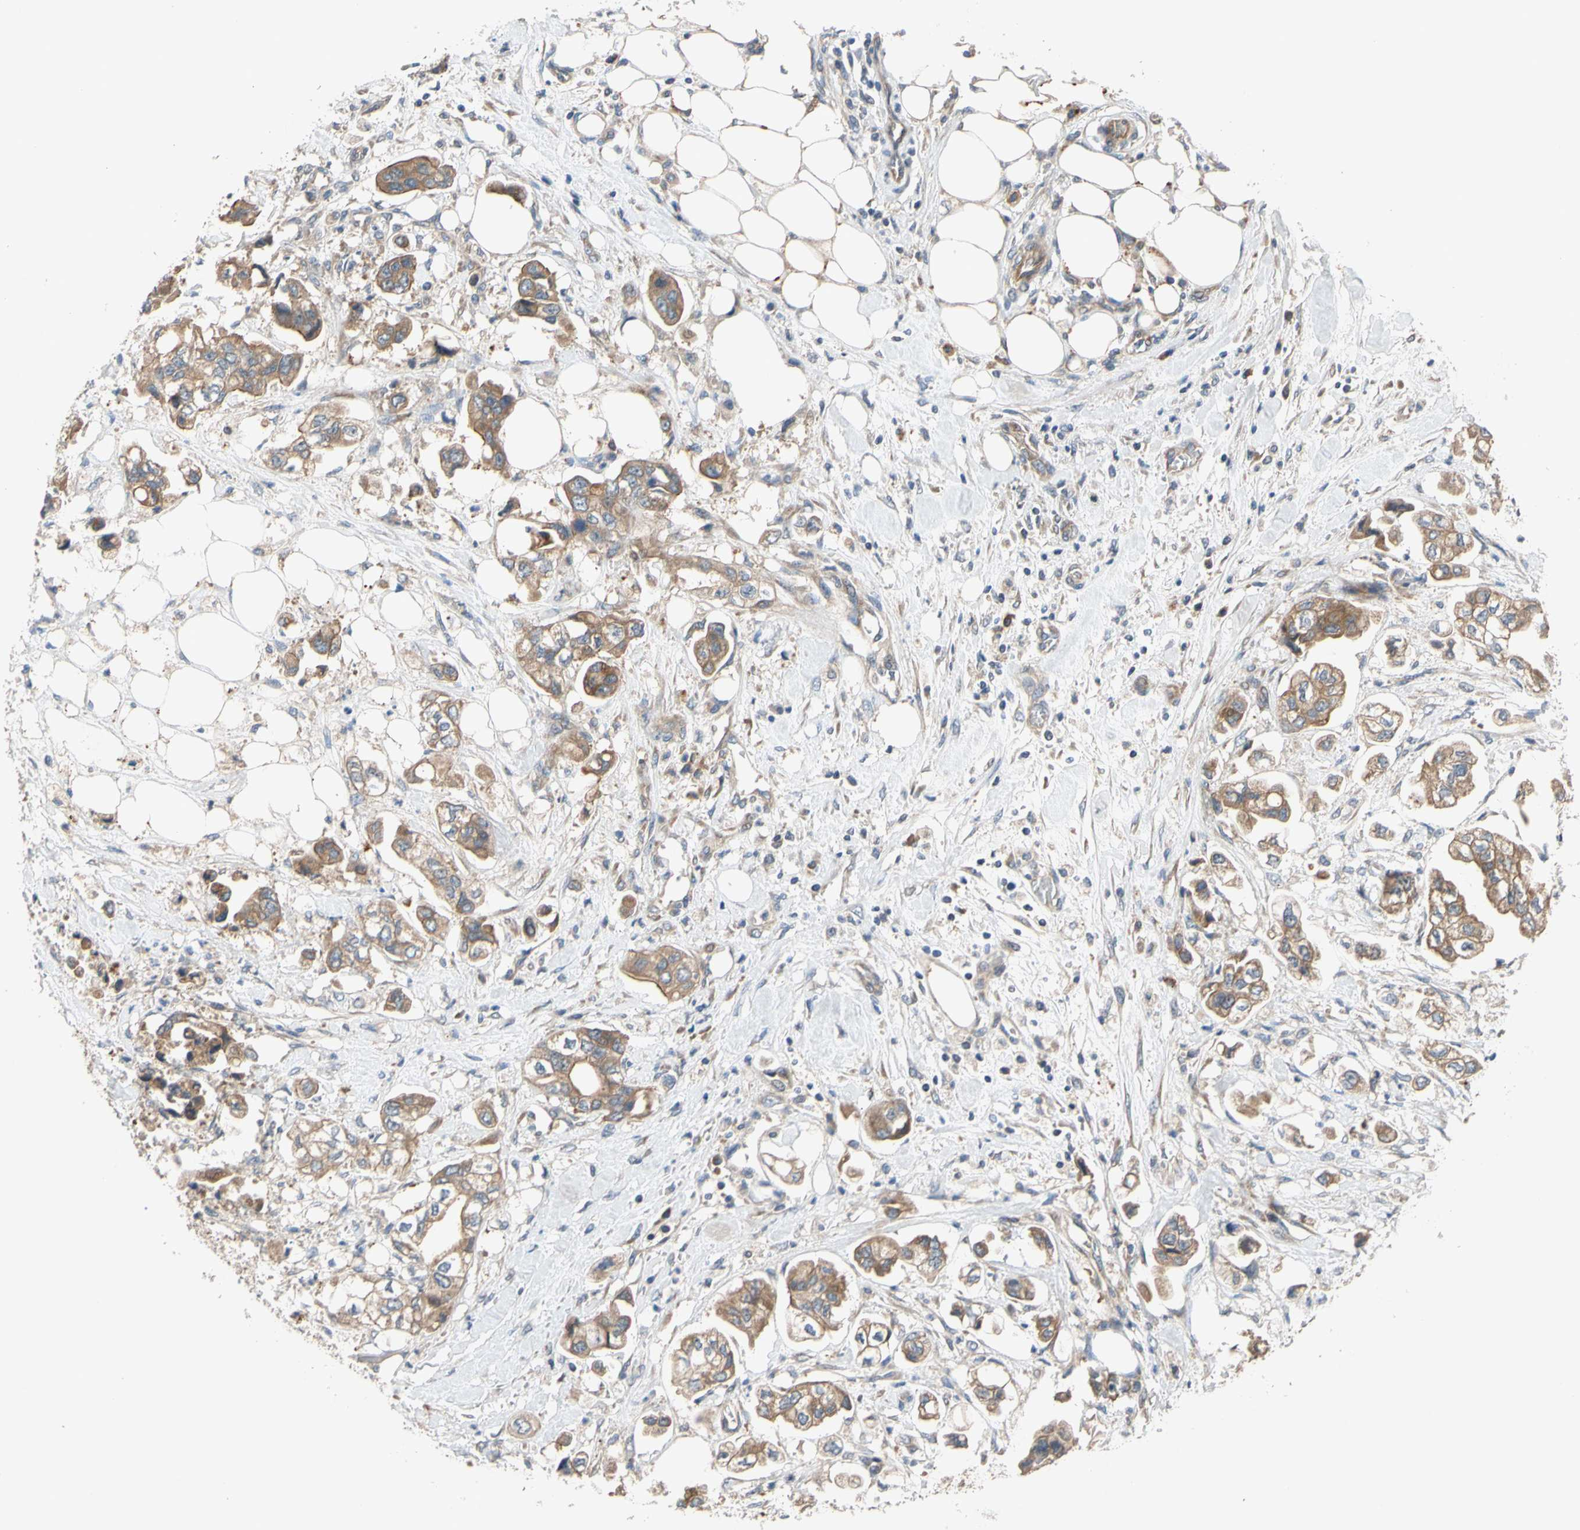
{"staining": {"intensity": "moderate", "quantity": ">75%", "location": "cytoplasmic/membranous"}, "tissue": "stomach cancer", "cell_type": "Tumor cells", "image_type": "cancer", "snomed": [{"axis": "morphology", "description": "Adenocarcinoma, NOS"}, {"axis": "topography", "description": "Stomach"}], "caption": "Immunohistochemical staining of stomach cancer exhibits moderate cytoplasmic/membranous protein positivity in approximately >75% of tumor cells. Ihc stains the protein of interest in brown and the nuclei are stained blue.", "gene": "MBTPS2", "patient": {"sex": "male", "age": 62}}